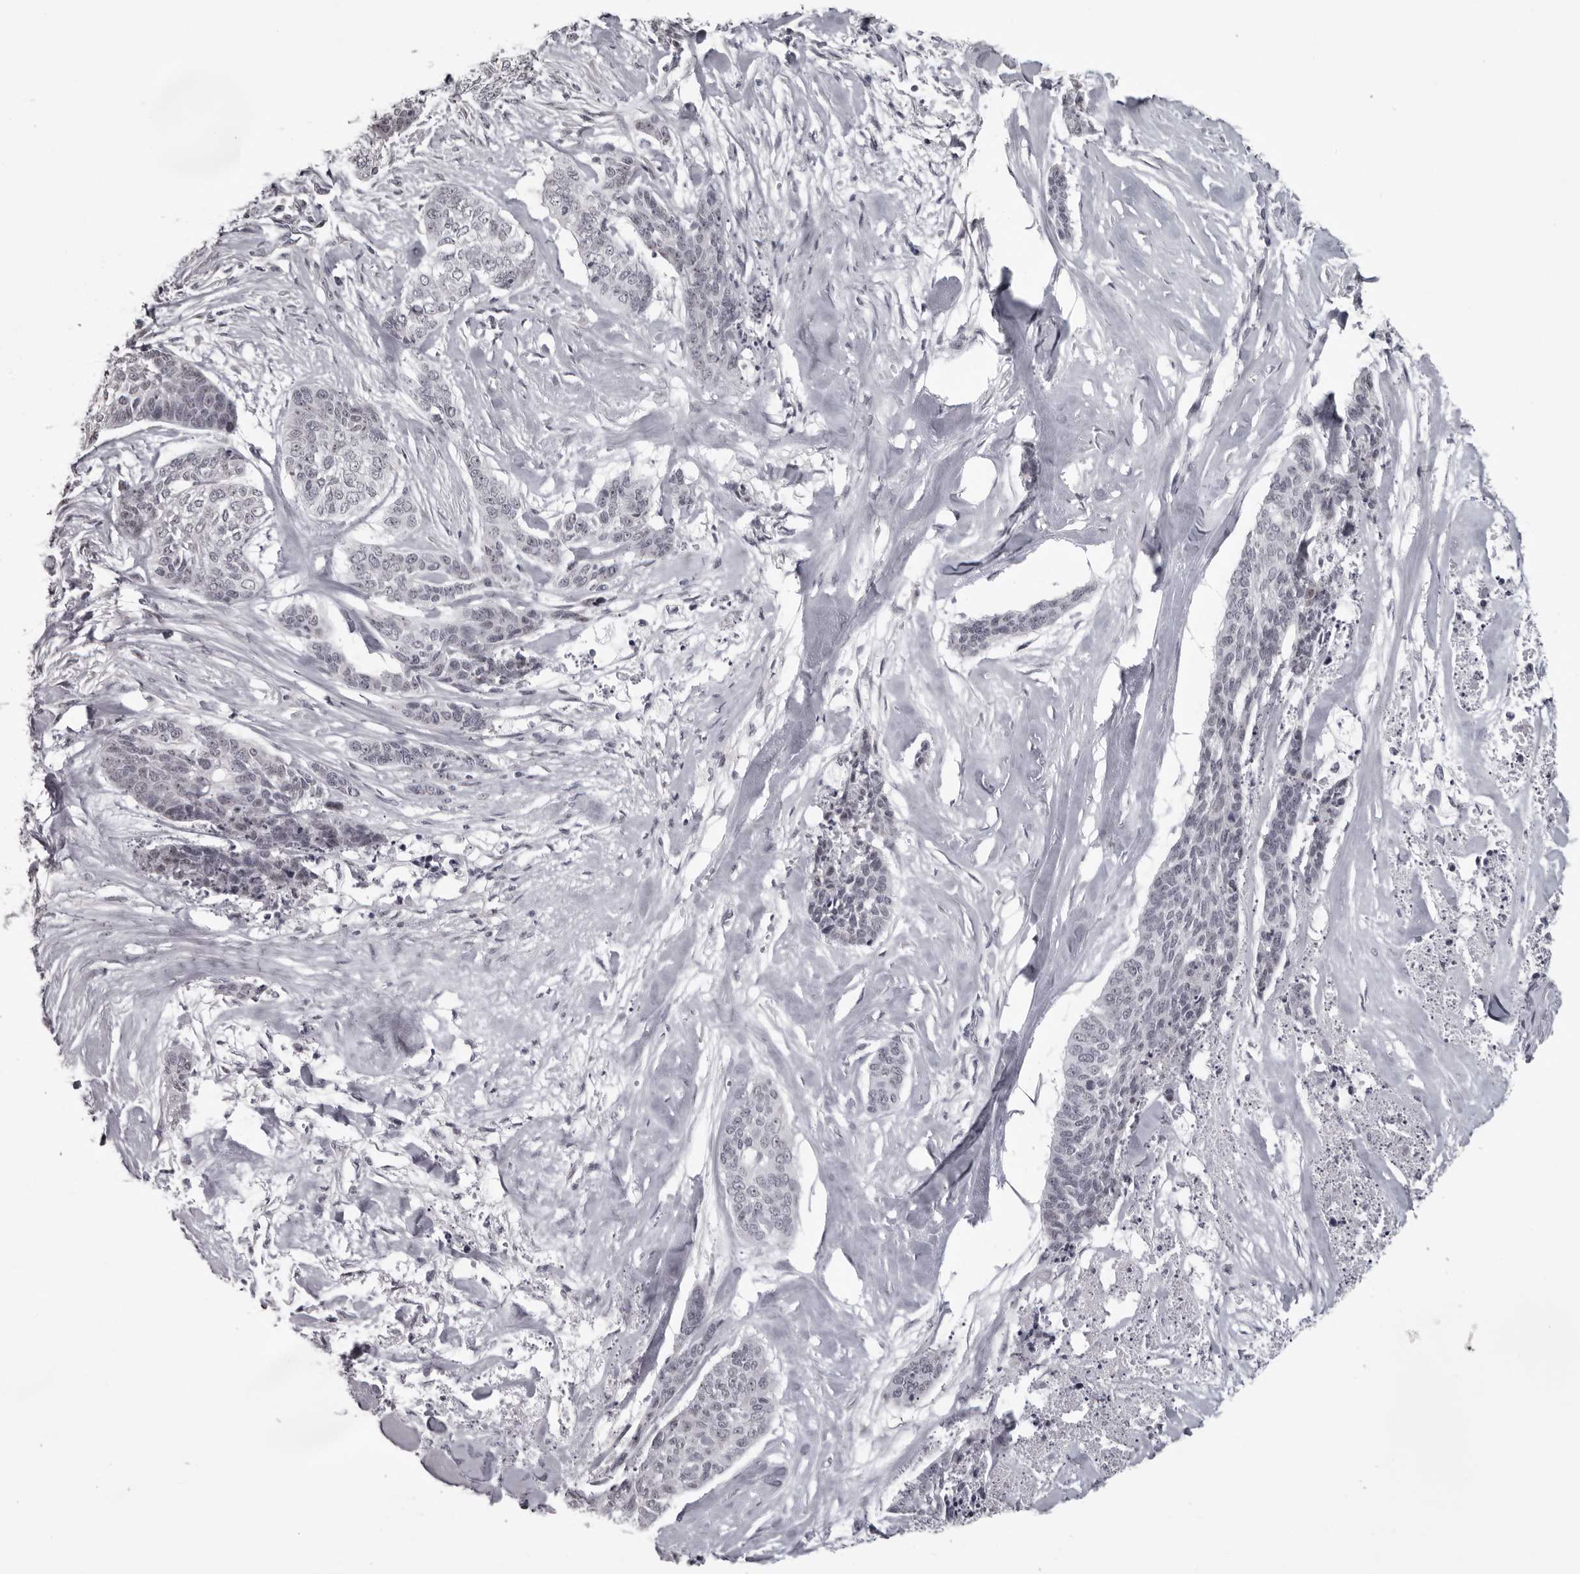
{"staining": {"intensity": "negative", "quantity": "none", "location": "none"}, "tissue": "skin cancer", "cell_type": "Tumor cells", "image_type": "cancer", "snomed": [{"axis": "morphology", "description": "Basal cell carcinoma"}, {"axis": "topography", "description": "Skin"}], "caption": "IHC histopathology image of human basal cell carcinoma (skin) stained for a protein (brown), which reveals no staining in tumor cells.", "gene": "HELZ", "patient": {"sex": "female", "age": 64}}